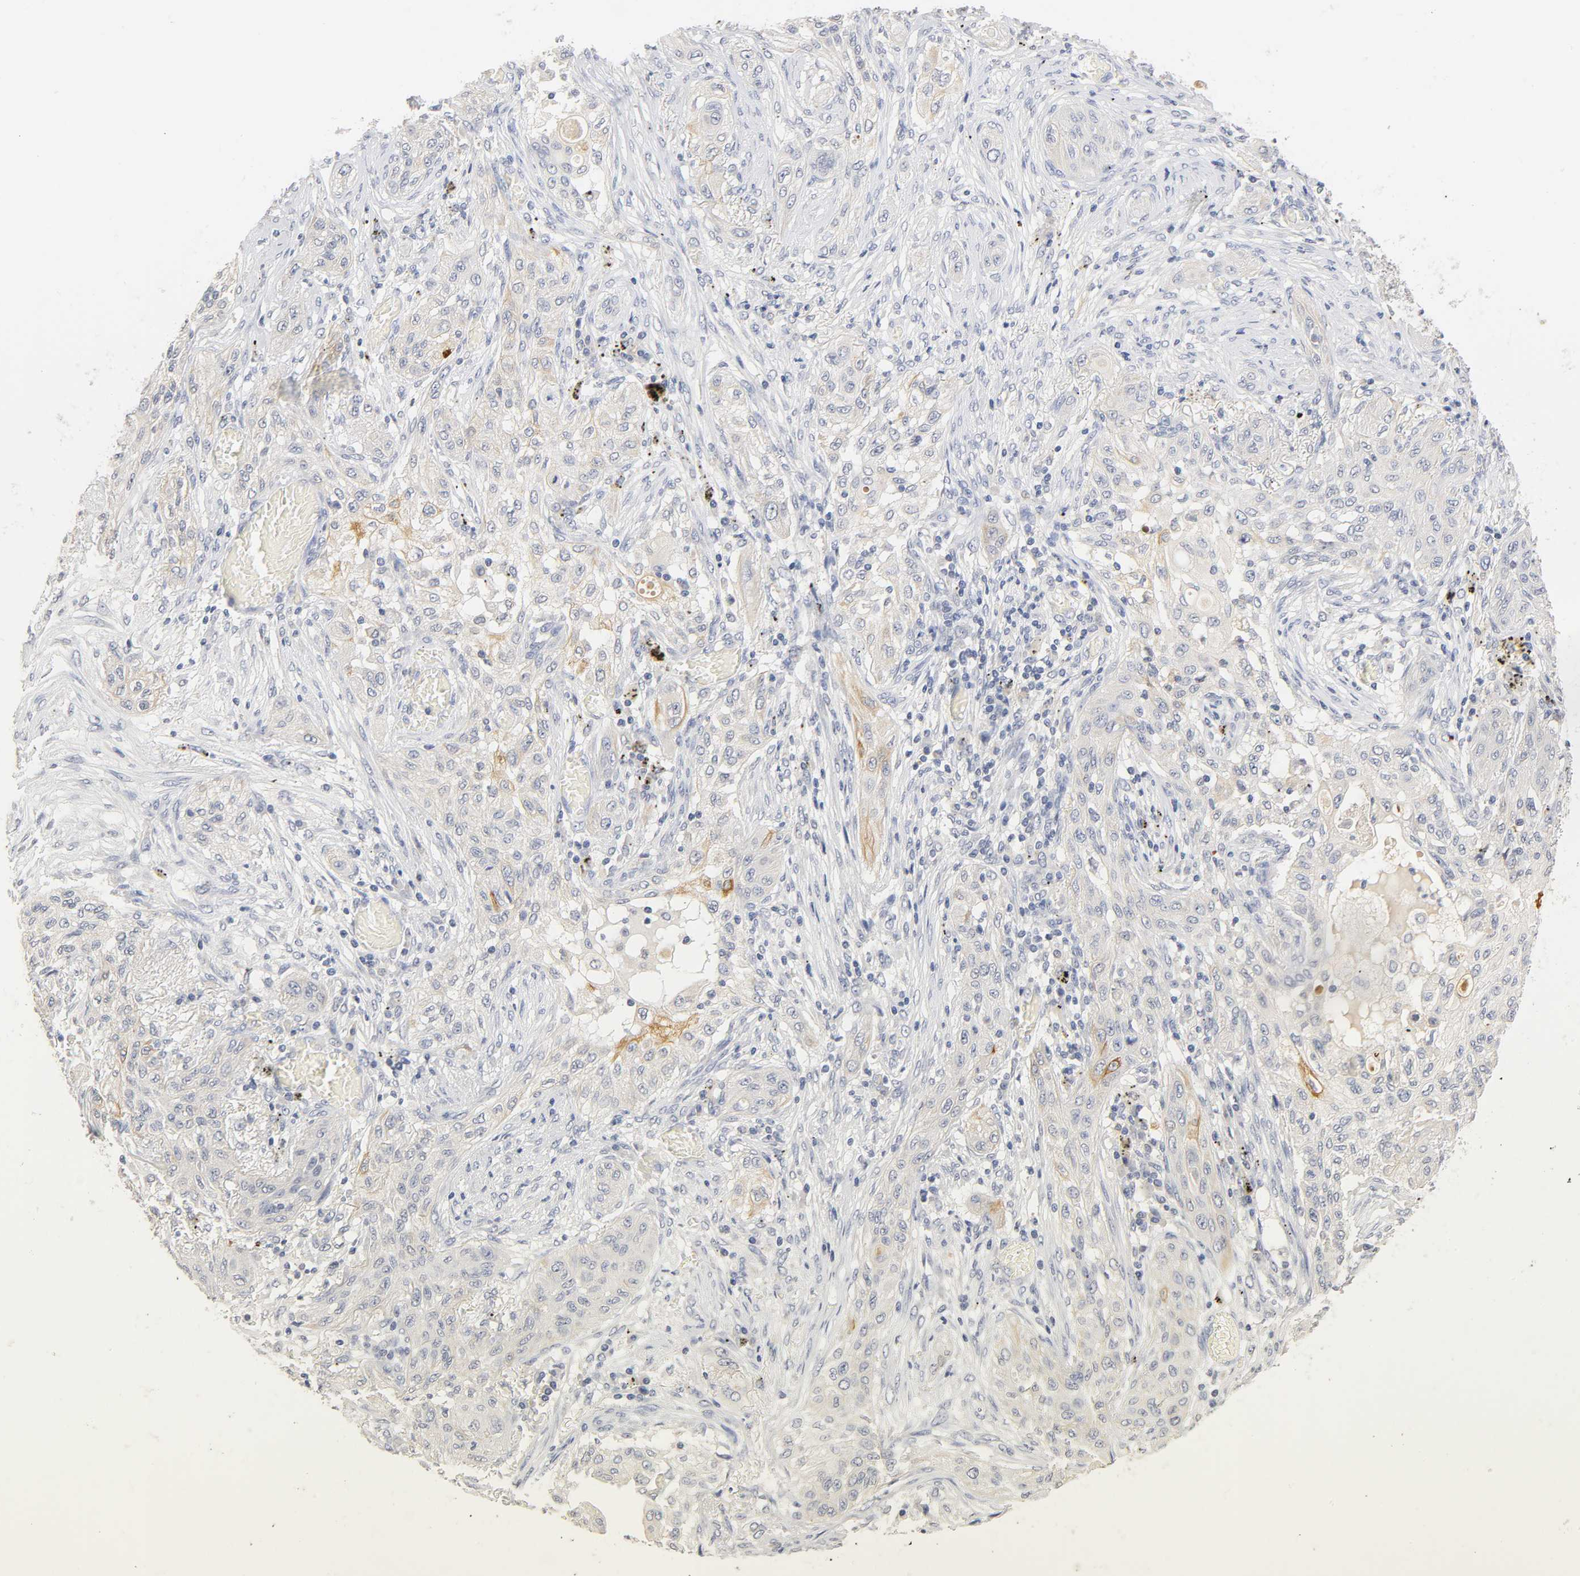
{"staining": {"intensity": "weak", "quantity": "<25%", "location": "cytoplasmic/membranous"}, "tissue": "lung cancer", "cell_type": "Tumor cells", "image_type": "cancer", "snomed": [{"axis": "morphology", "description": "Squamous cell carcinoma, NOS"}, {"axis": "topography", "description": "Lung"}], "caption": "Tumor cells show no significant protein expression in lung cancer.", "gene": "OVOL1", "patient": {"sex": "female", "age": 47}}